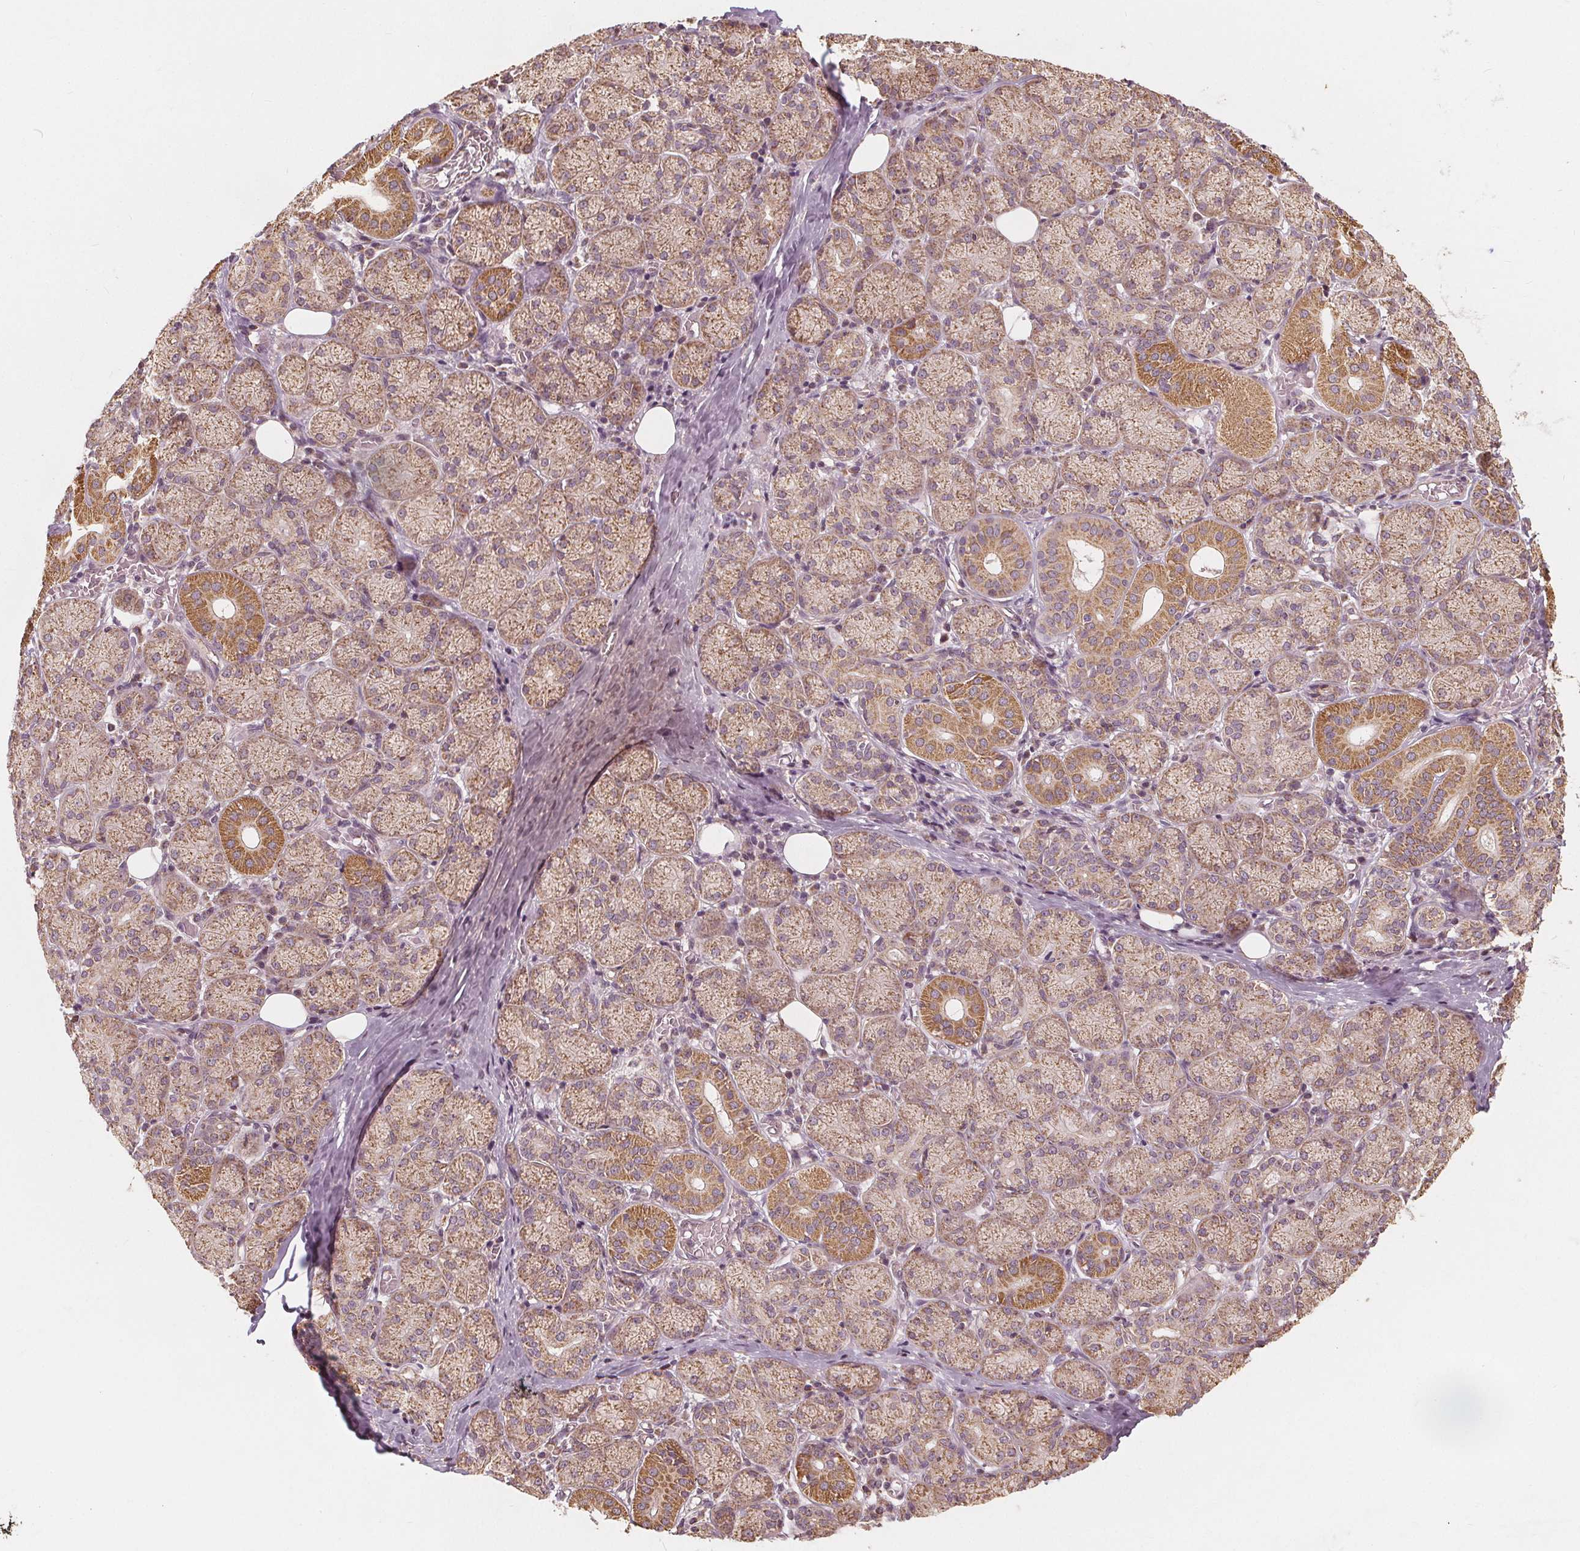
{"staining": {"intensity": "moderate", "quantity": ">75%", "location": "cytoplasmic/membranous"}, "tissue": "salivary gland", "cell_type": "Glandular cells", "image_type": "normal", "snomed": [{"axis": "morphology", "description": "Normal tissue, NOS"}, {"axis": "topography", "description": "Salivary gland"}, {"axis": "topography", "description": "Peripheral nerve tissue"}], "caption": "A brown stain shows moderate cytoplasmic/membranous staining of a protein in glandular cells of normal salivary gland.", "gene": "PEX26", "patient": {"sex": "female", "age": 24}}